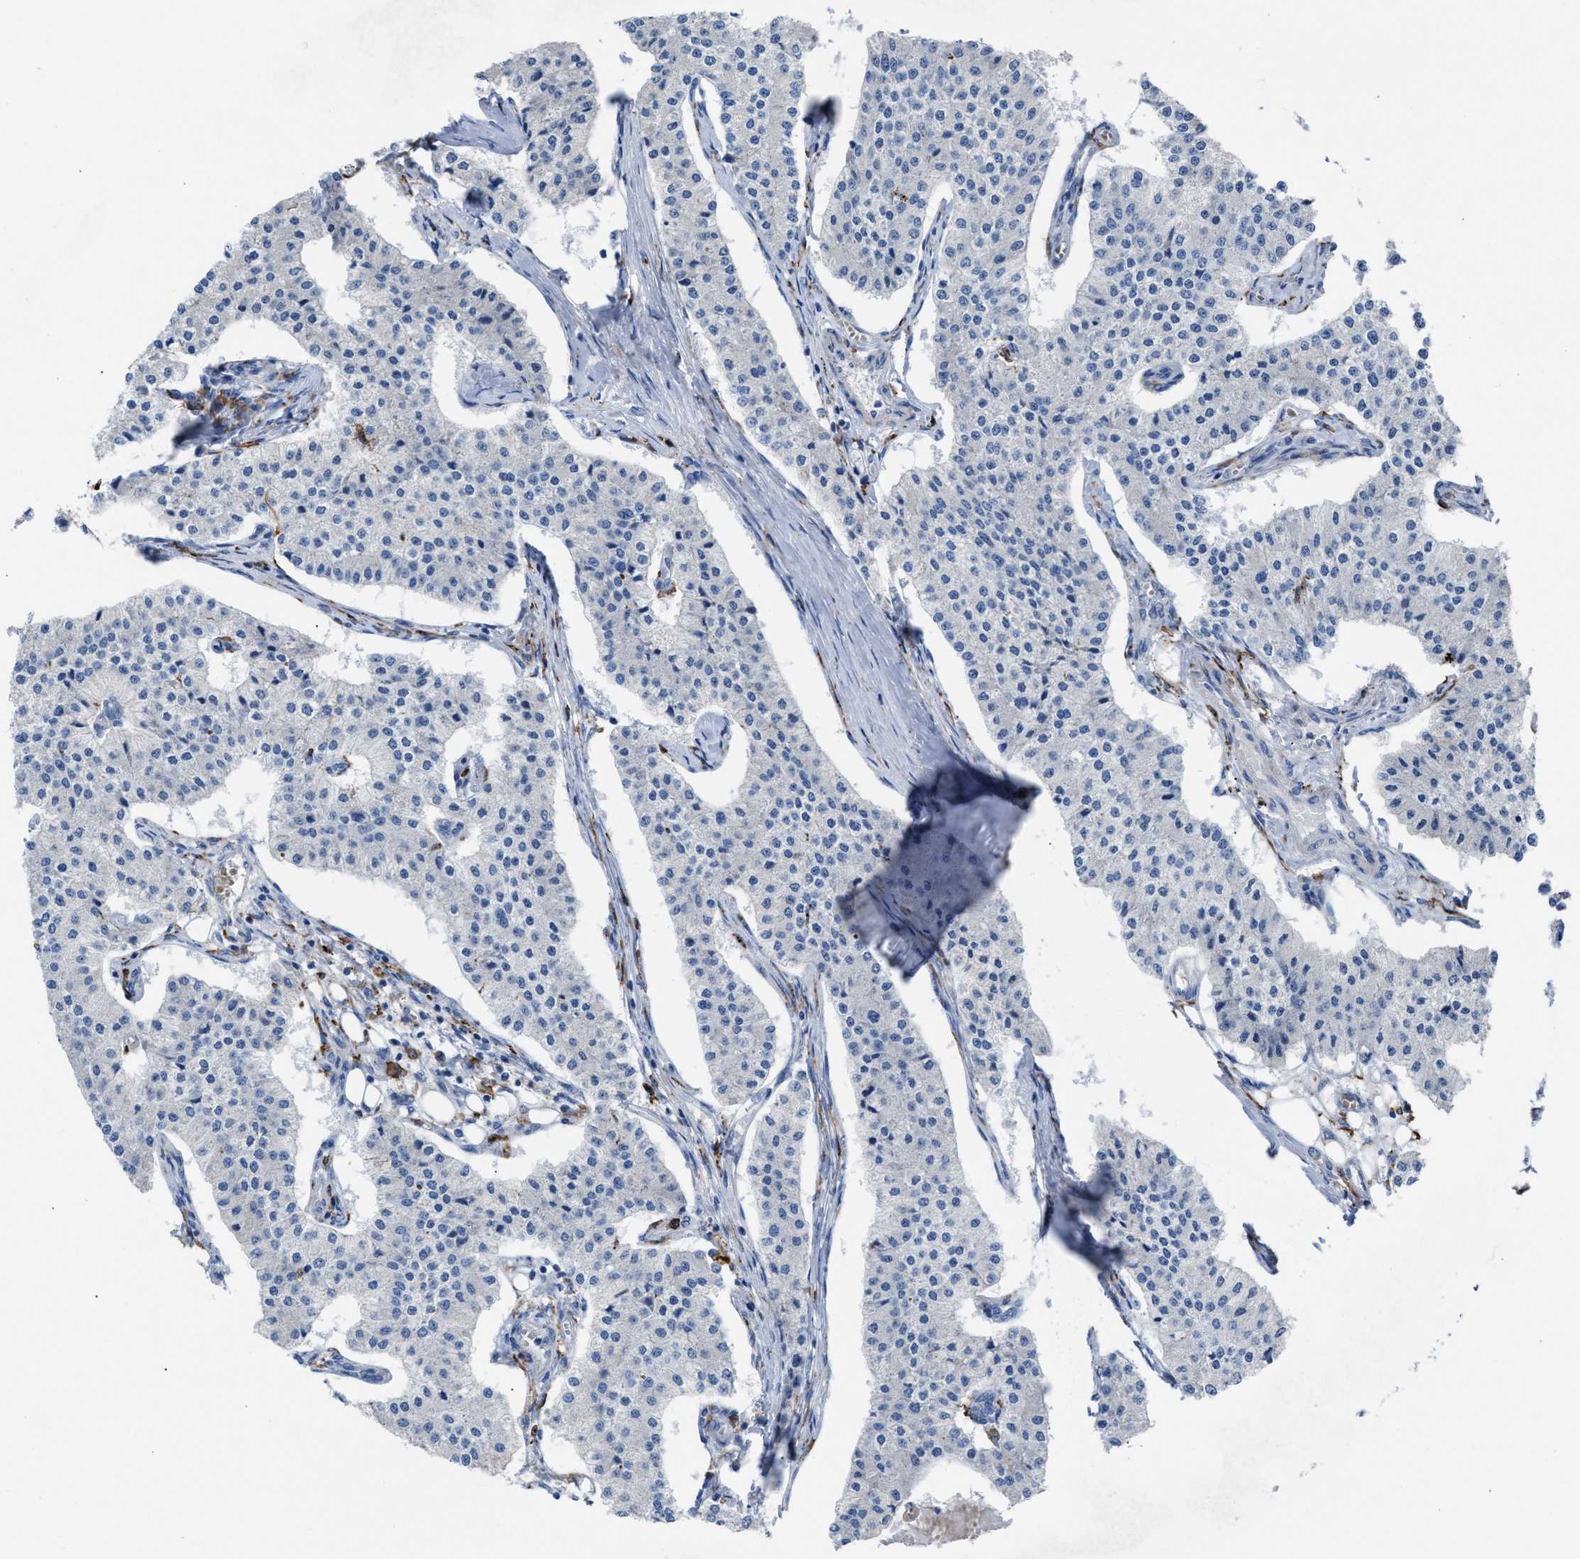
{"staining": {"intensity": "negative", "quantity": "none", "location": "none"}, "tissue": "carcinoid", "cell_type": "Tumor cells", "image_type": "cancer", "snomed": [{"axis": "morphology", "description": "Carcinoid, malignant, NOS"}, {"axis": "topography", "description": "Colon"}], "caption": "This is a histopathology image of immunohistochemistry staining of carcinoid, which shows no staining in tumor cells.", "gene": "SLC47A1", "patient": {"sex": "female", "age": 52}}